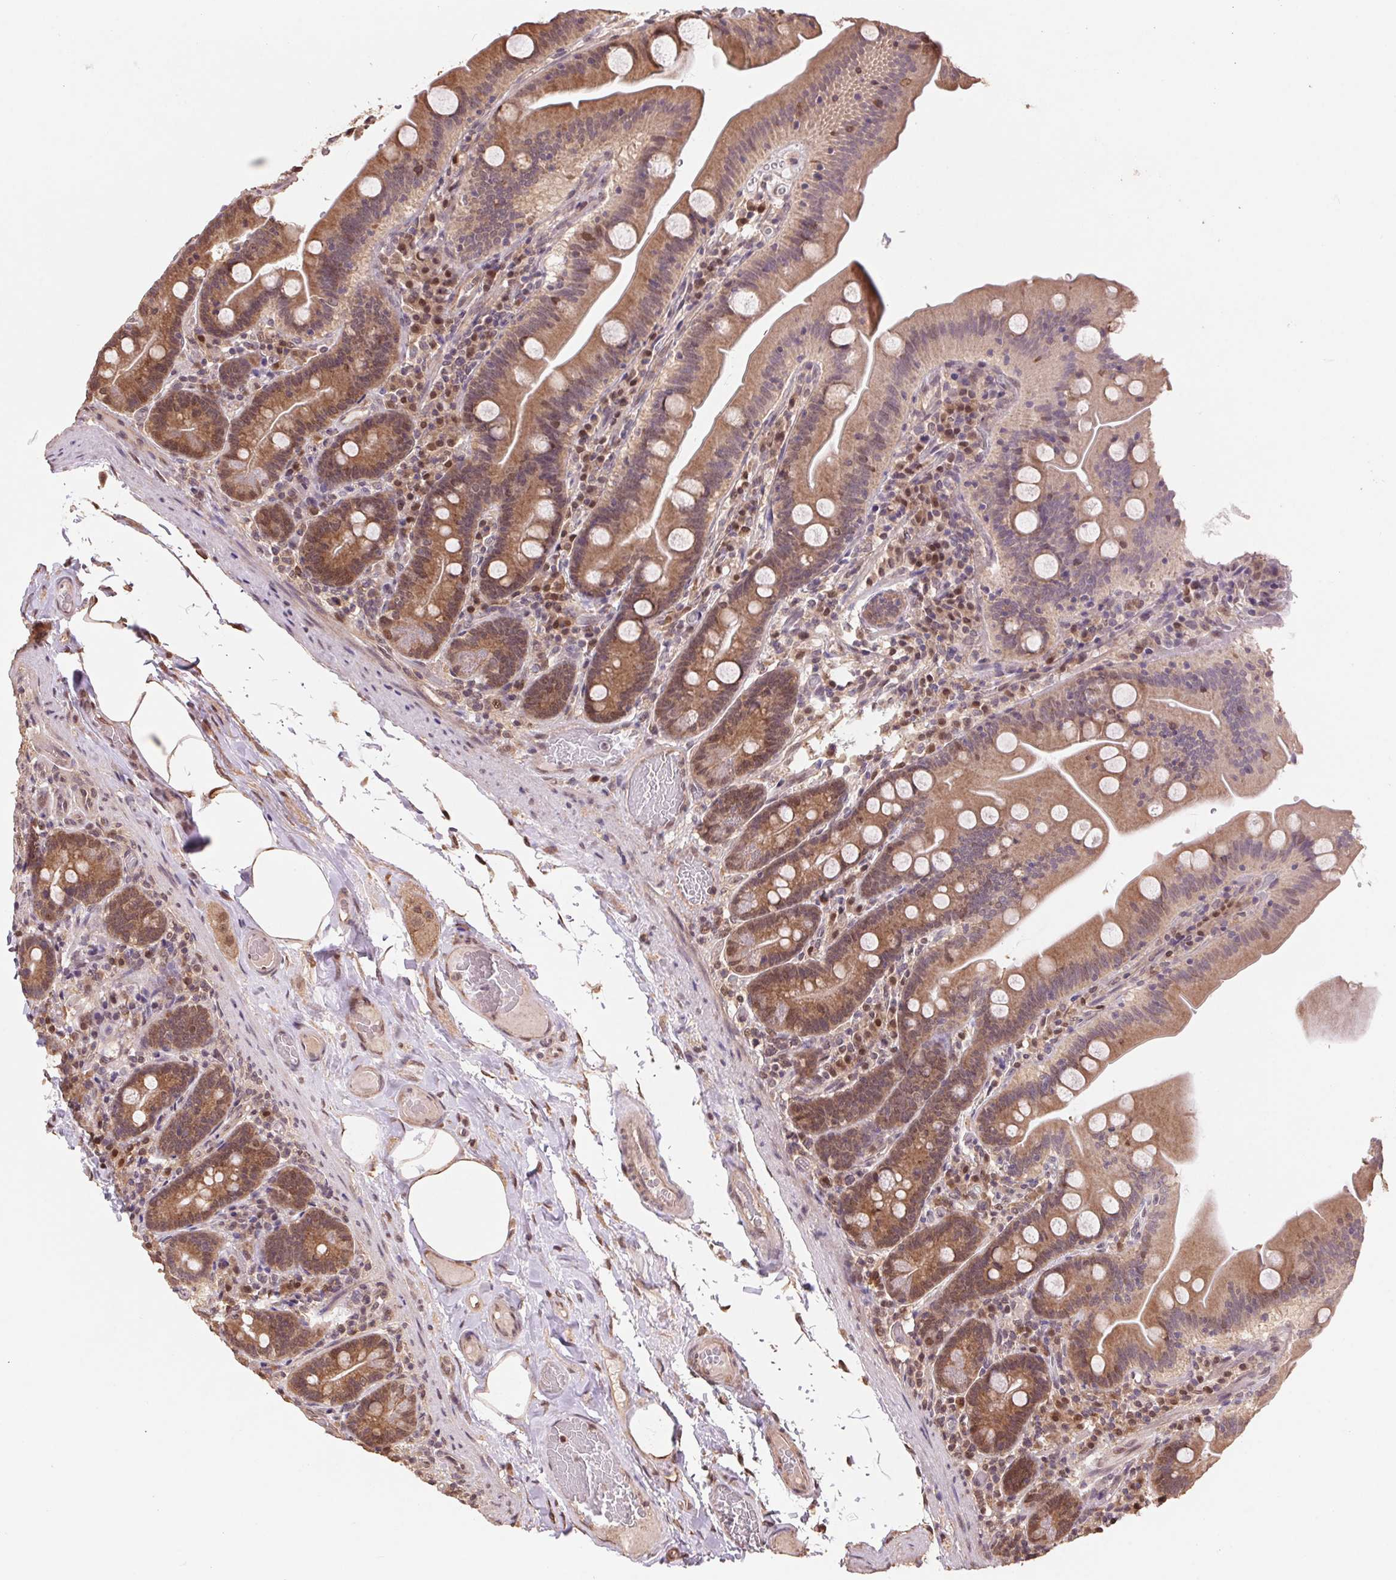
{"staining": {"intensity": "moderate", "quantity": ">75%", "location": "cytoplasmic/membranous,nuclear"}, "tissue": "small intestine", "cell_type": "Glandular cells", "image_type": "normal", "snomed": [{"axis": "morphology", "description": "Normal tissue, NOS"}, {"axis": "topography", "description": "Small intestine"}], "caption": "Immunohistochemical staining of benign small intestine shows medium levels of moderate cytoplasmic/membranous,nuclear staining in approximately >75% of glandular cells. (DAB IHC, brown staining for protein, blue staining for nuclei).", "gene": "CUTA", "patient": {"sex": "male", "age": 37}}